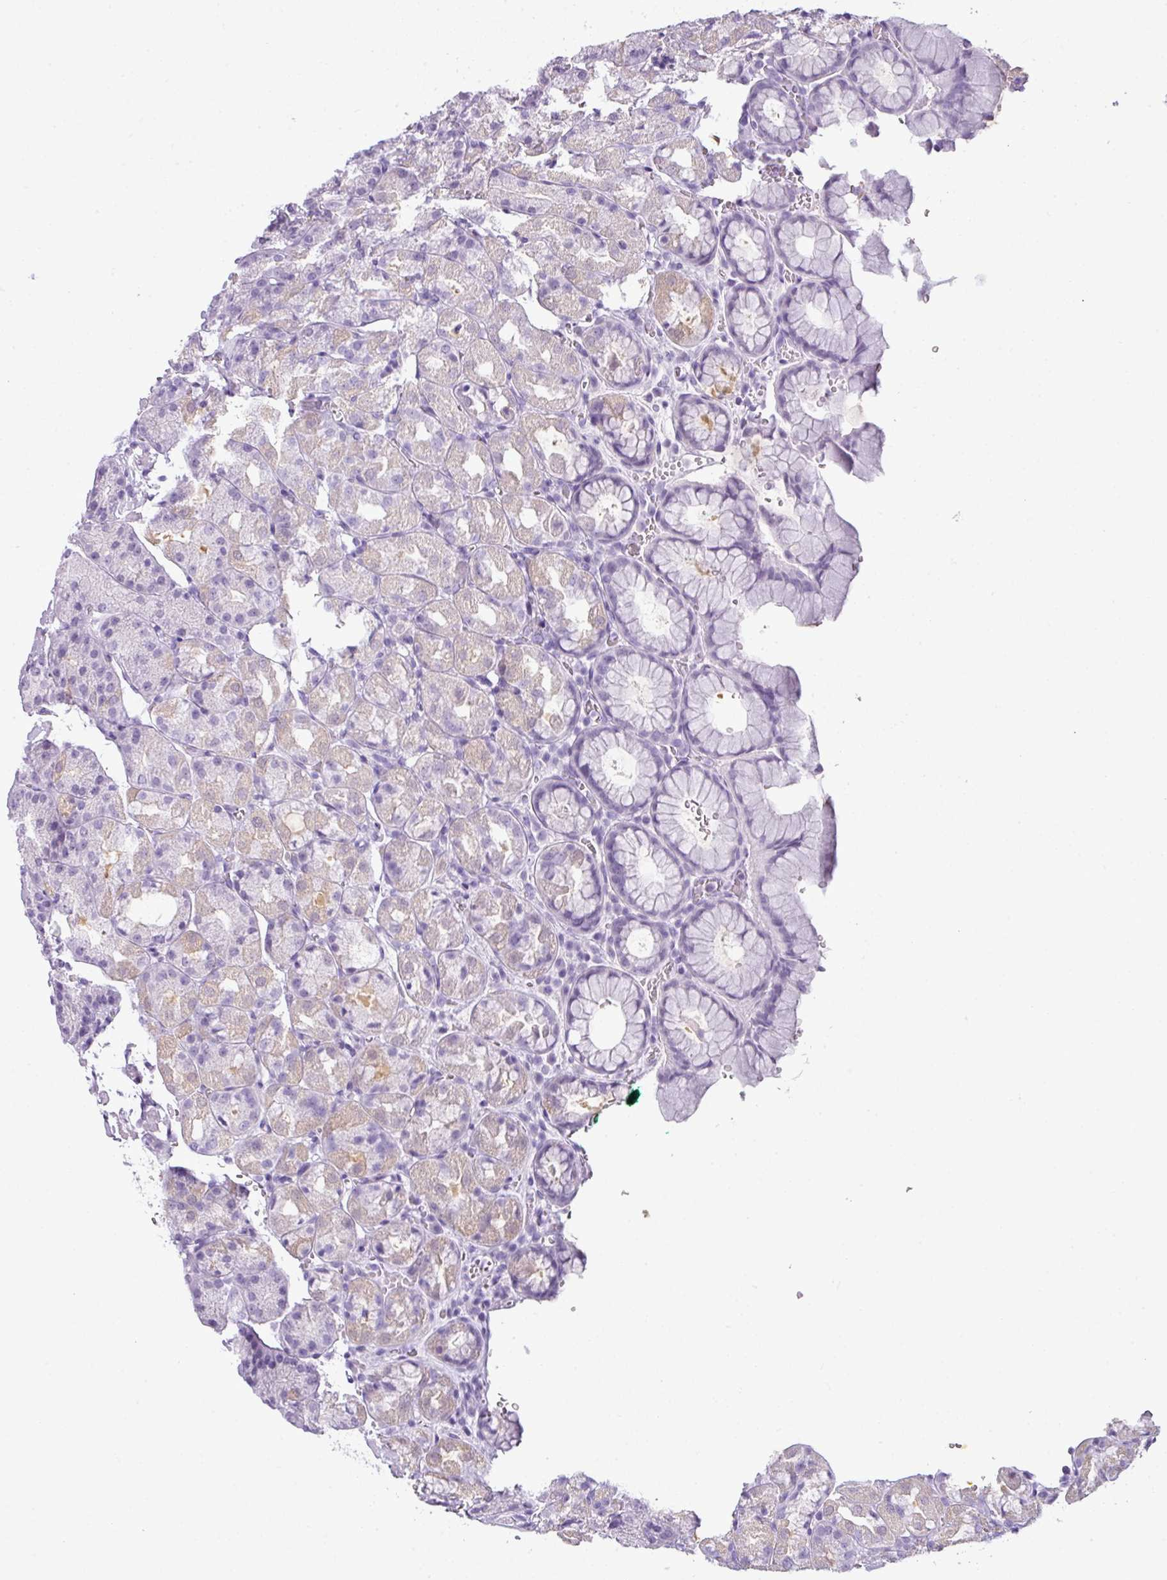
{"staining": {"intensity": "weak", "quantity": "<25%", "location": "cytoplasmic/membranous"}, "tissue": "stomach", "cell_type": "Glandular cells", "image_type": "normal", "snomed": [{"axis": "morphology", "description": "Normal tissue, NOS"}, {"axis": "topography", "description": "Stomach, upper"}], "caption": "Protein analysis of unremarkable stomach demonstrates no significant staining in glandular cells. (Stains: DAB (3,3'-diaminobenzidine) IHC with hematoxylin counter stain, Microscopy: brightfield microscopy at high magnification).", "gene": "SCT", "patient": {"sex": "female", "age": 81}}